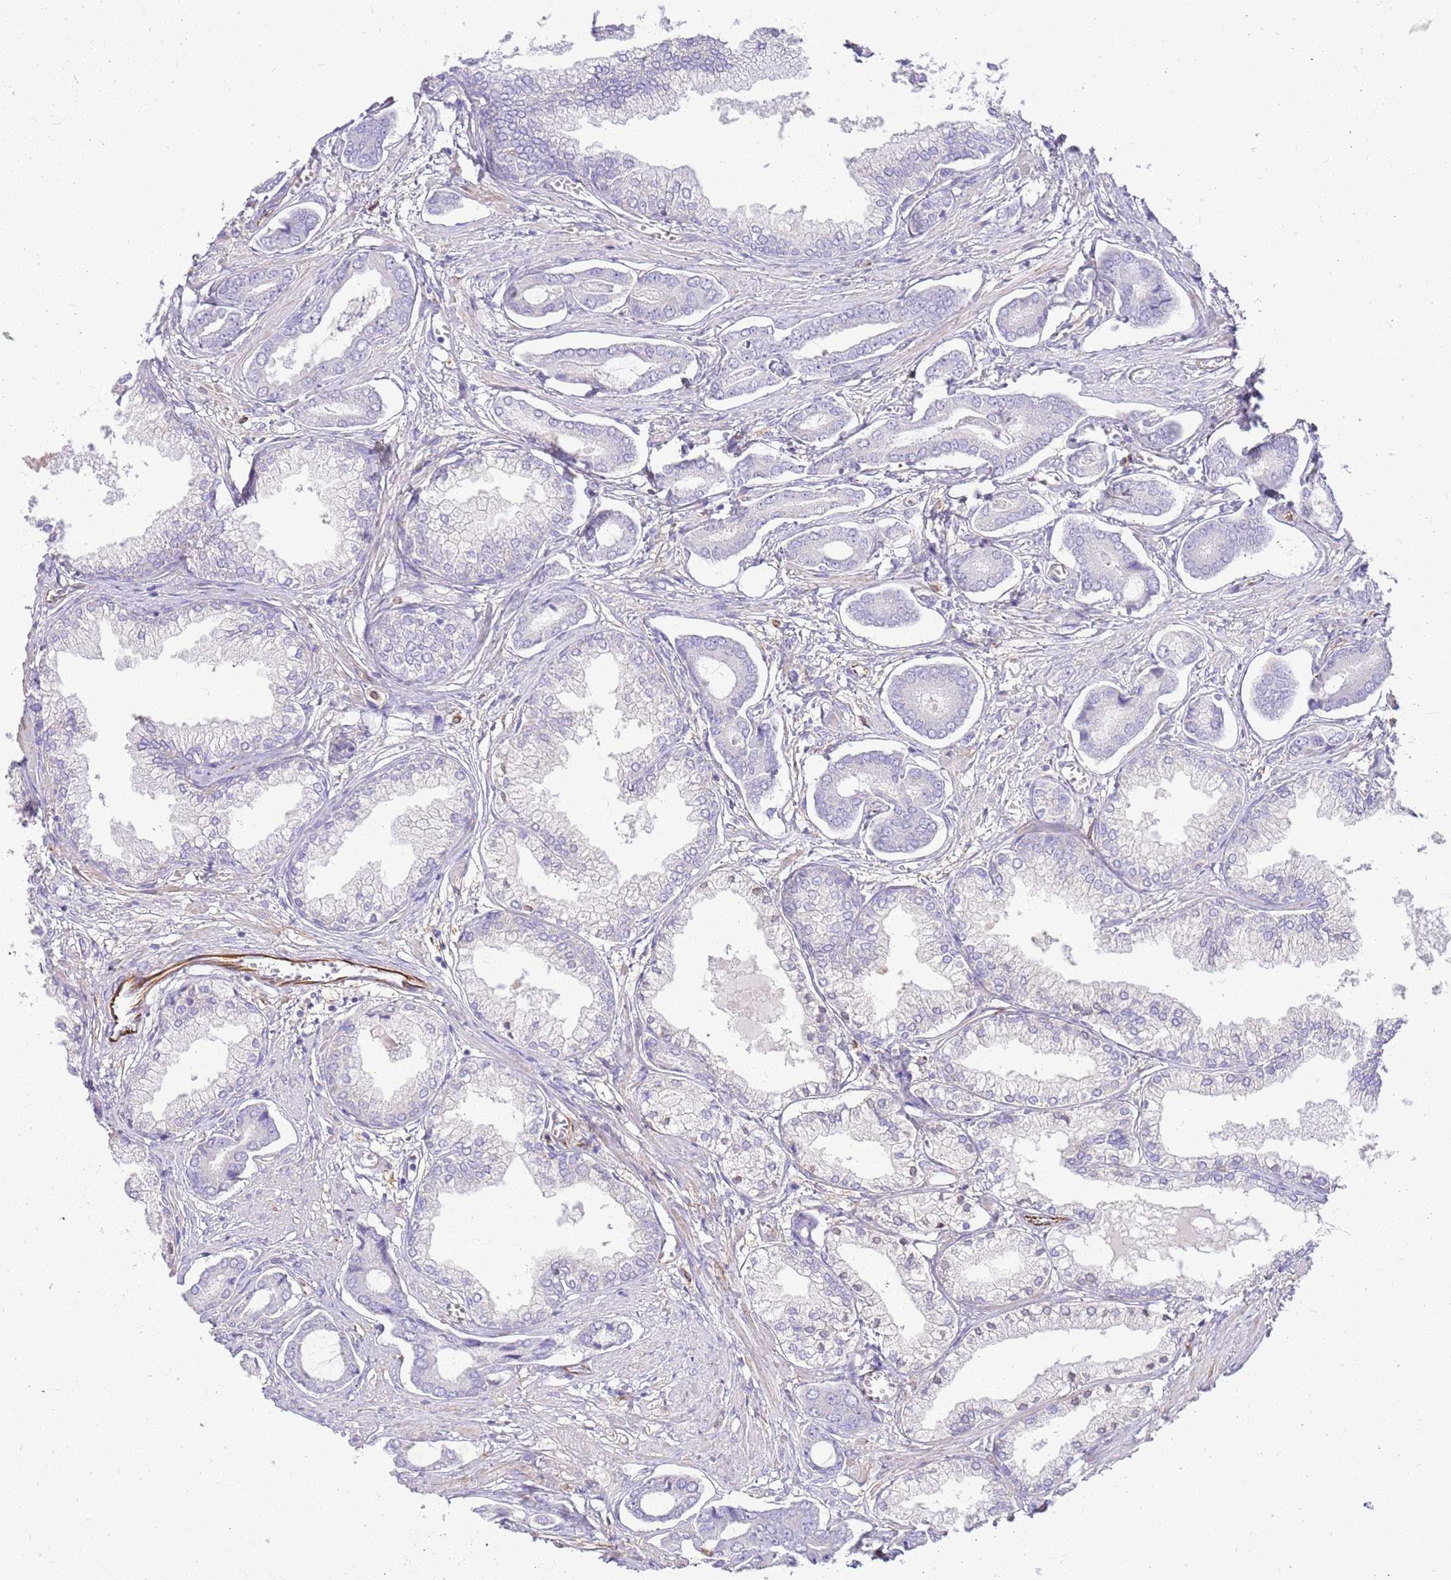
{"staining": {"intensity": "negative", "quantity": "none", "location": "none"}, "tissue": "prostate cancer", "cell_type": "Tumor cells", "image_type": "cancer", "snomed": [{"axis": "morphology", "description": "Adenocarcinoma, NOS"}, {"axis": "topography", "description": "Prostate and seminal vesicle, NOS"}], "caption": "IHC micrograph of adenocarcinoma (prostate) stained for a protein (brown), which displays no staining in tumor cells.", "gene": "ZDHHC1", "patient": {"sex": "male", "age": 76}}